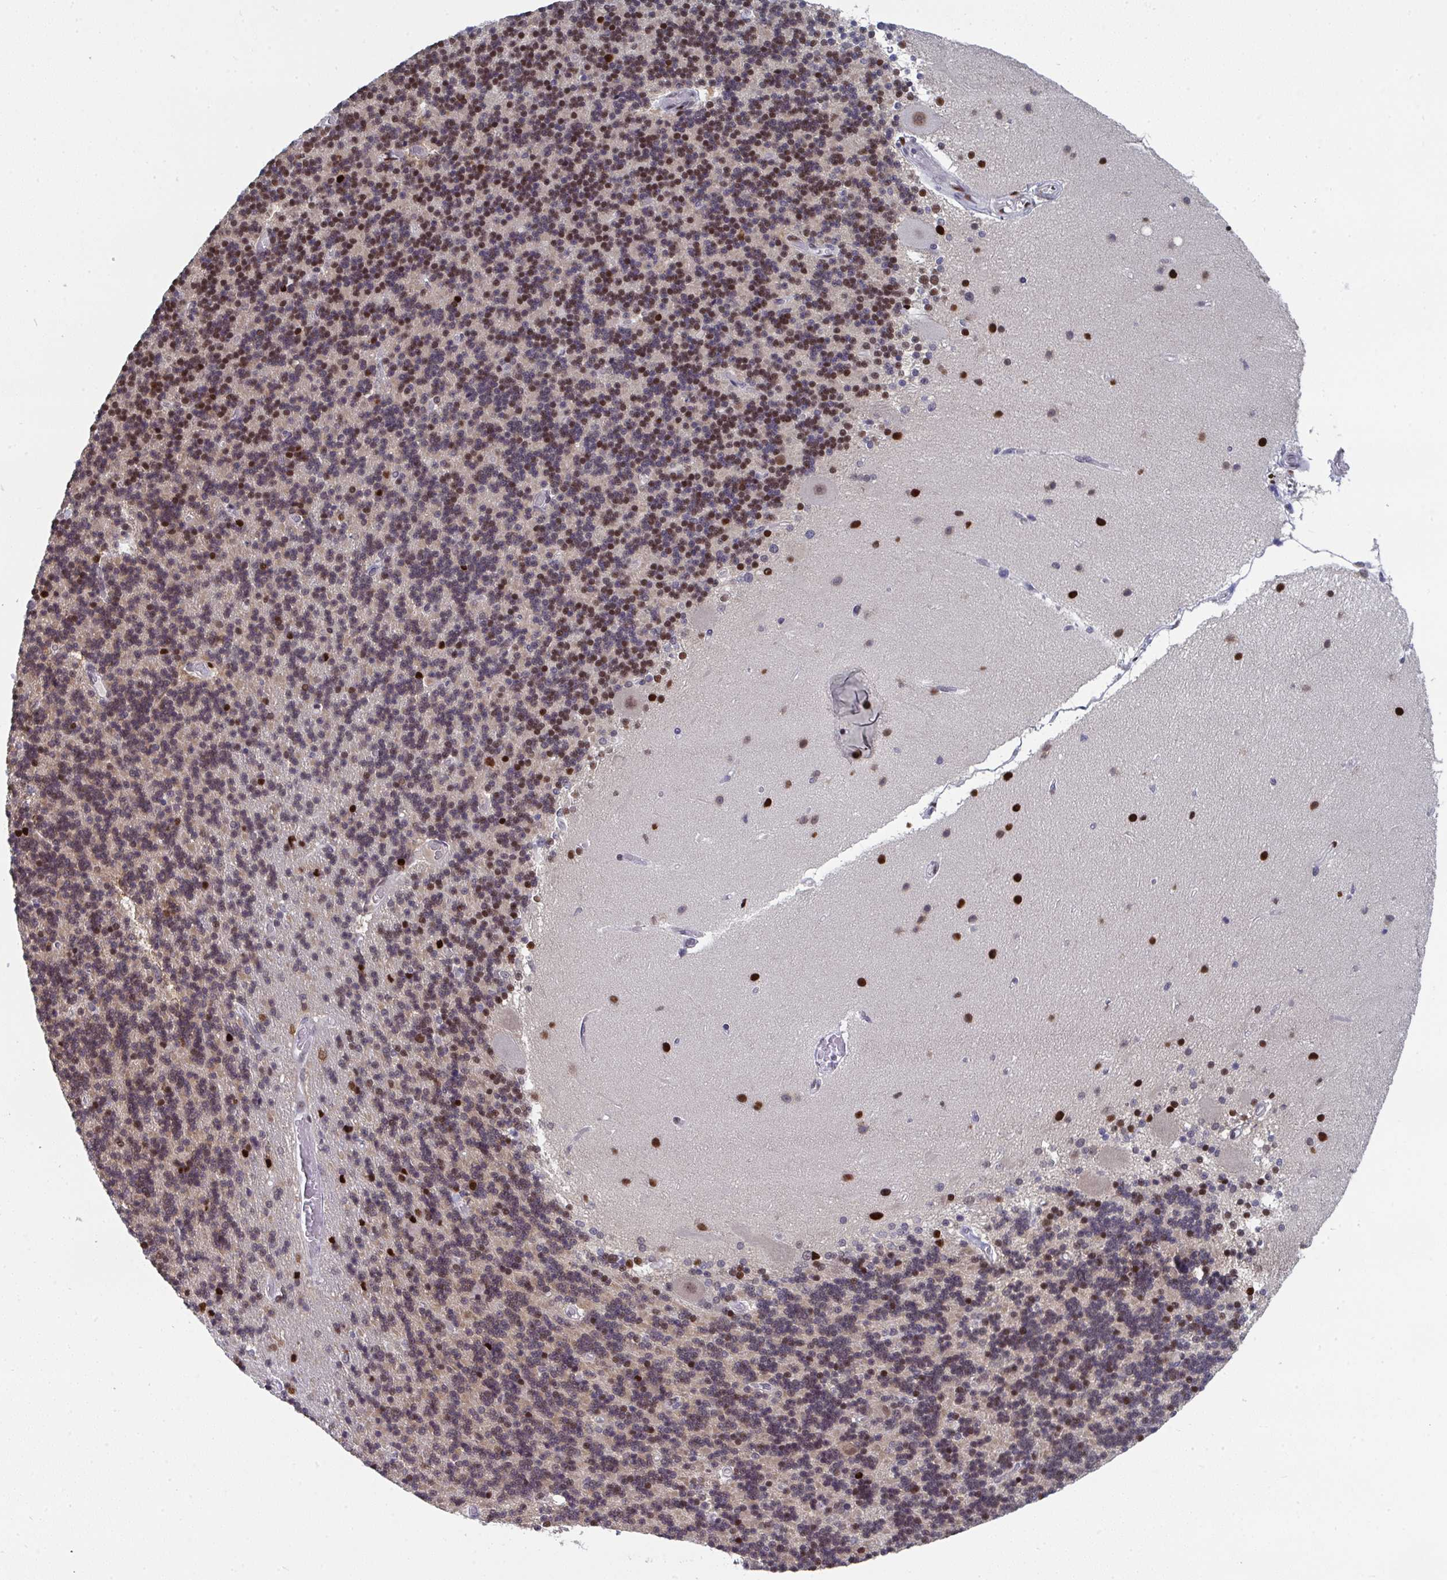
{"staining": {"intensity": "moderate", "quantity": "25%-75%", "location": "nuclear"}, "tissue": "cerebellum", "cell_type": "Cells in granular layer", "image_type": "normal", "snomed": [{"axis": "morphology", "description": "Normal tissue, NOS"}, {"axis": "topography", "description": "Cerebellum"}], "caption": "Protein analysis of benign cerebellum demonstrates moderate nuclear expression in about 25%-75% of cells in granular layer.", "gene": "JDP2", "patient": {"sex": "female", "age": 54}}